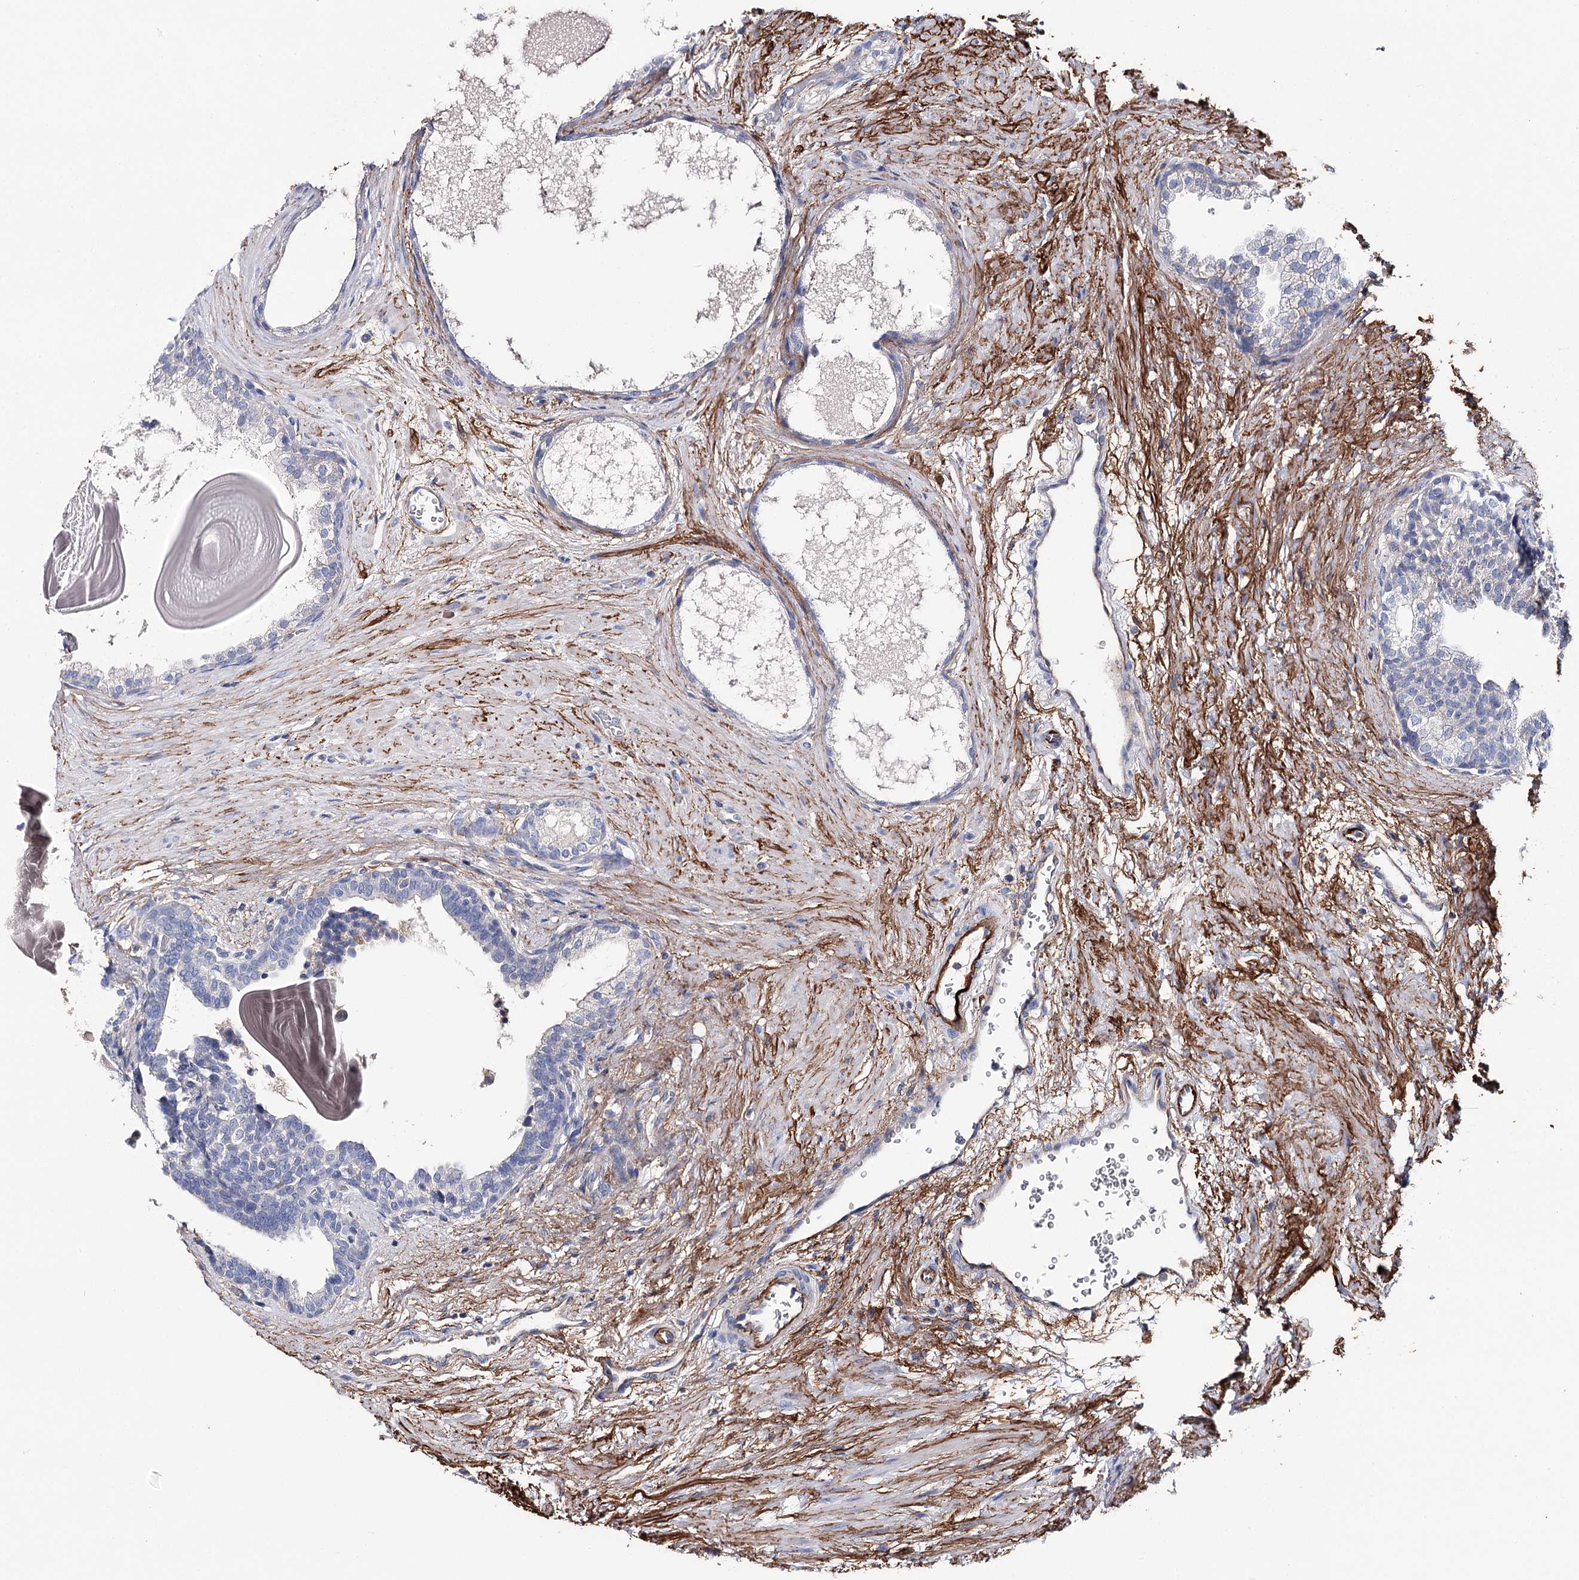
{"staining": {"intensity": "negative", "quantity": "none", "location": "none"}, "tissue": "prostate", "cell_type": "Glandular cells", "image_type": "normal", "snomed": [{"axis": "morphology", "description": "Normal tissue, NOS"}, {"axis": "topography", "description": "Prostate"}], "caption": "There is no significant expression in glandular cells of prostate. (Brightfield microscopy of DAB IHC at high magnification).", "gene": "EPYC", "patient": {"sex": "male", "age": 48}}